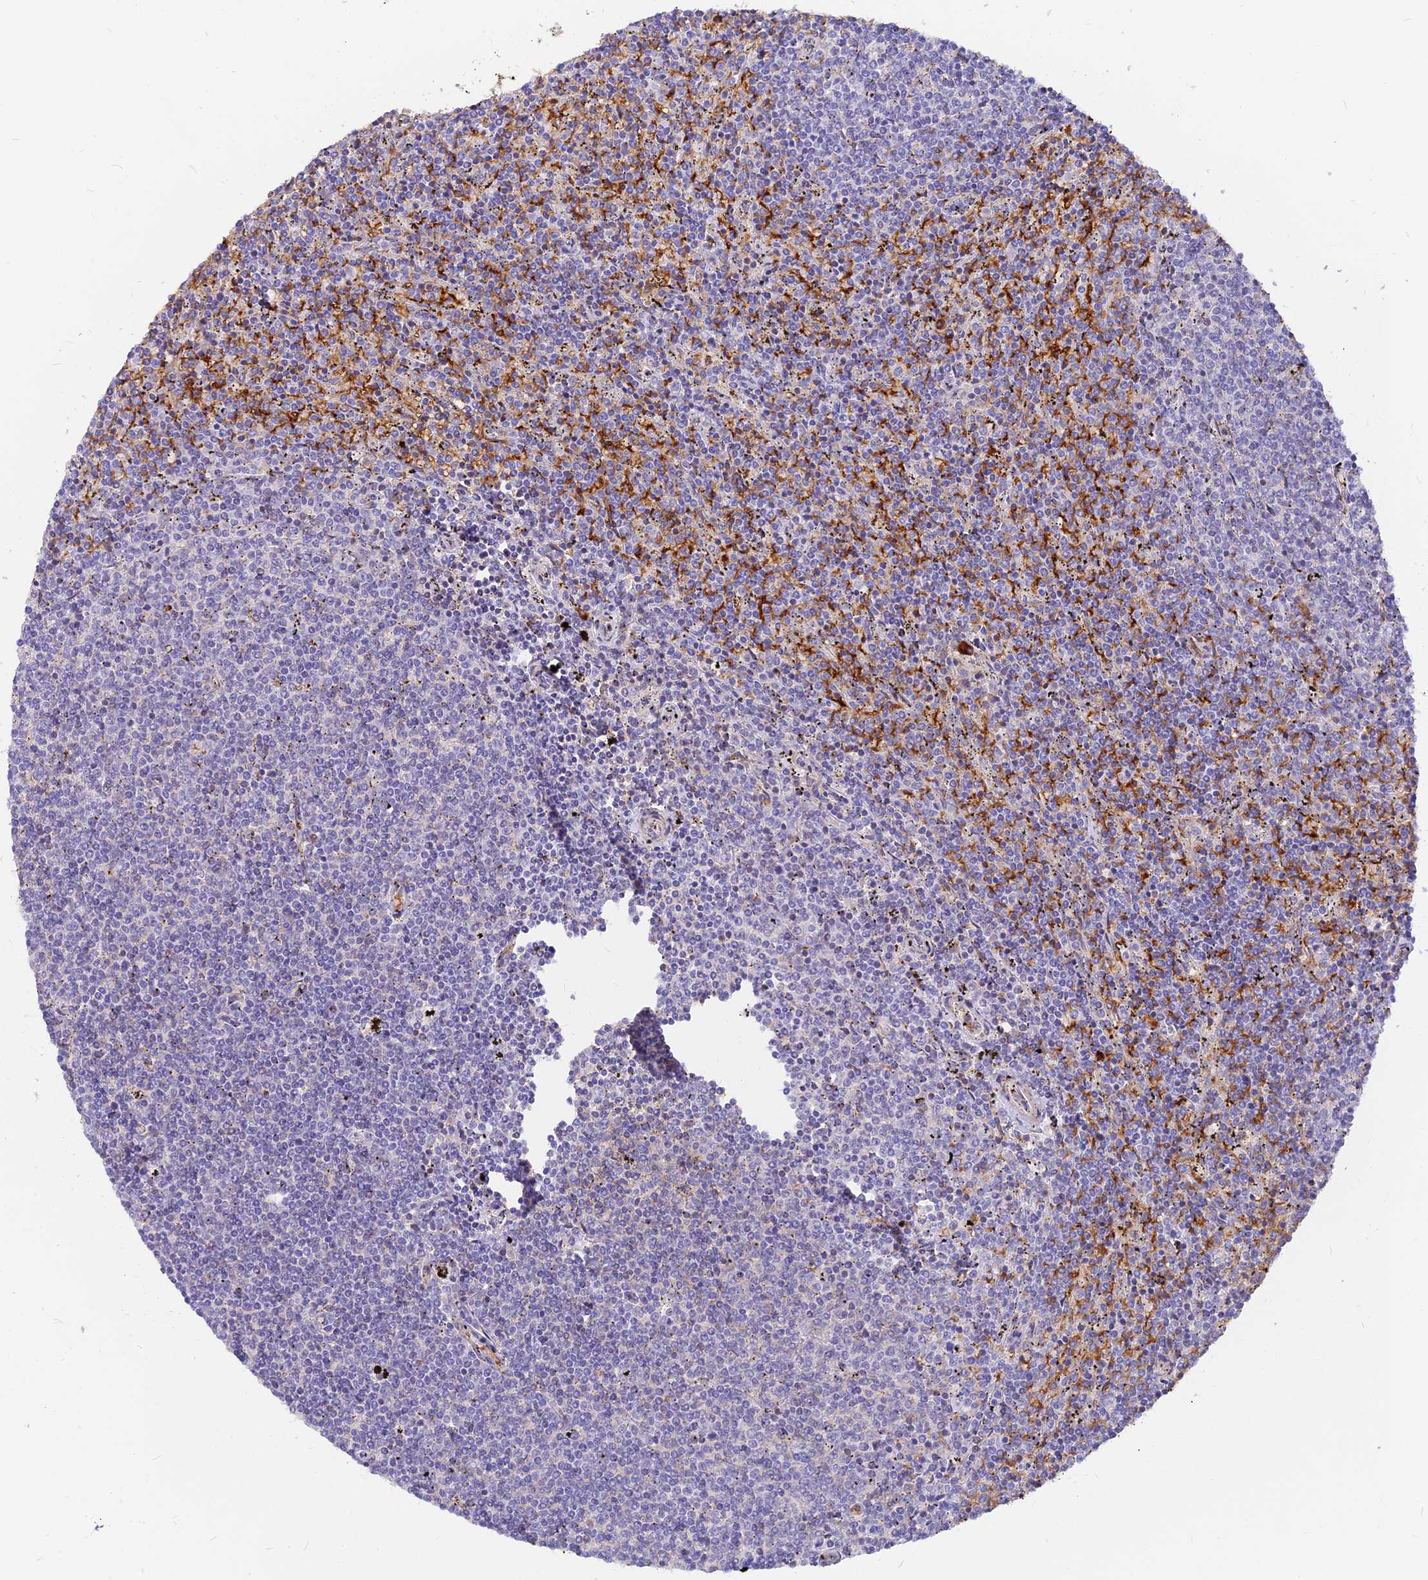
{"staining": {"intensity": "negative", "quantity": "none", "location": "none"}, "tissue": "lymphoma", "cell_type": "Tumor cells", "image_type": "cancer", "snomed": [{"axis": "morphology", "description": "Malignant lymphoma, non-Hodgkin's type, Low grade"}, {"axis": "topography", "description": "Spleen"}], "caption": "This is an immunohistochemistry (IHC) histopathology image of malignant lymphoma, non-Hodgkin's type (low-grade). There is no positivity in tumor cells.", "gene": "DENND2D", "patient": {"sex": "female", "age": 50}}